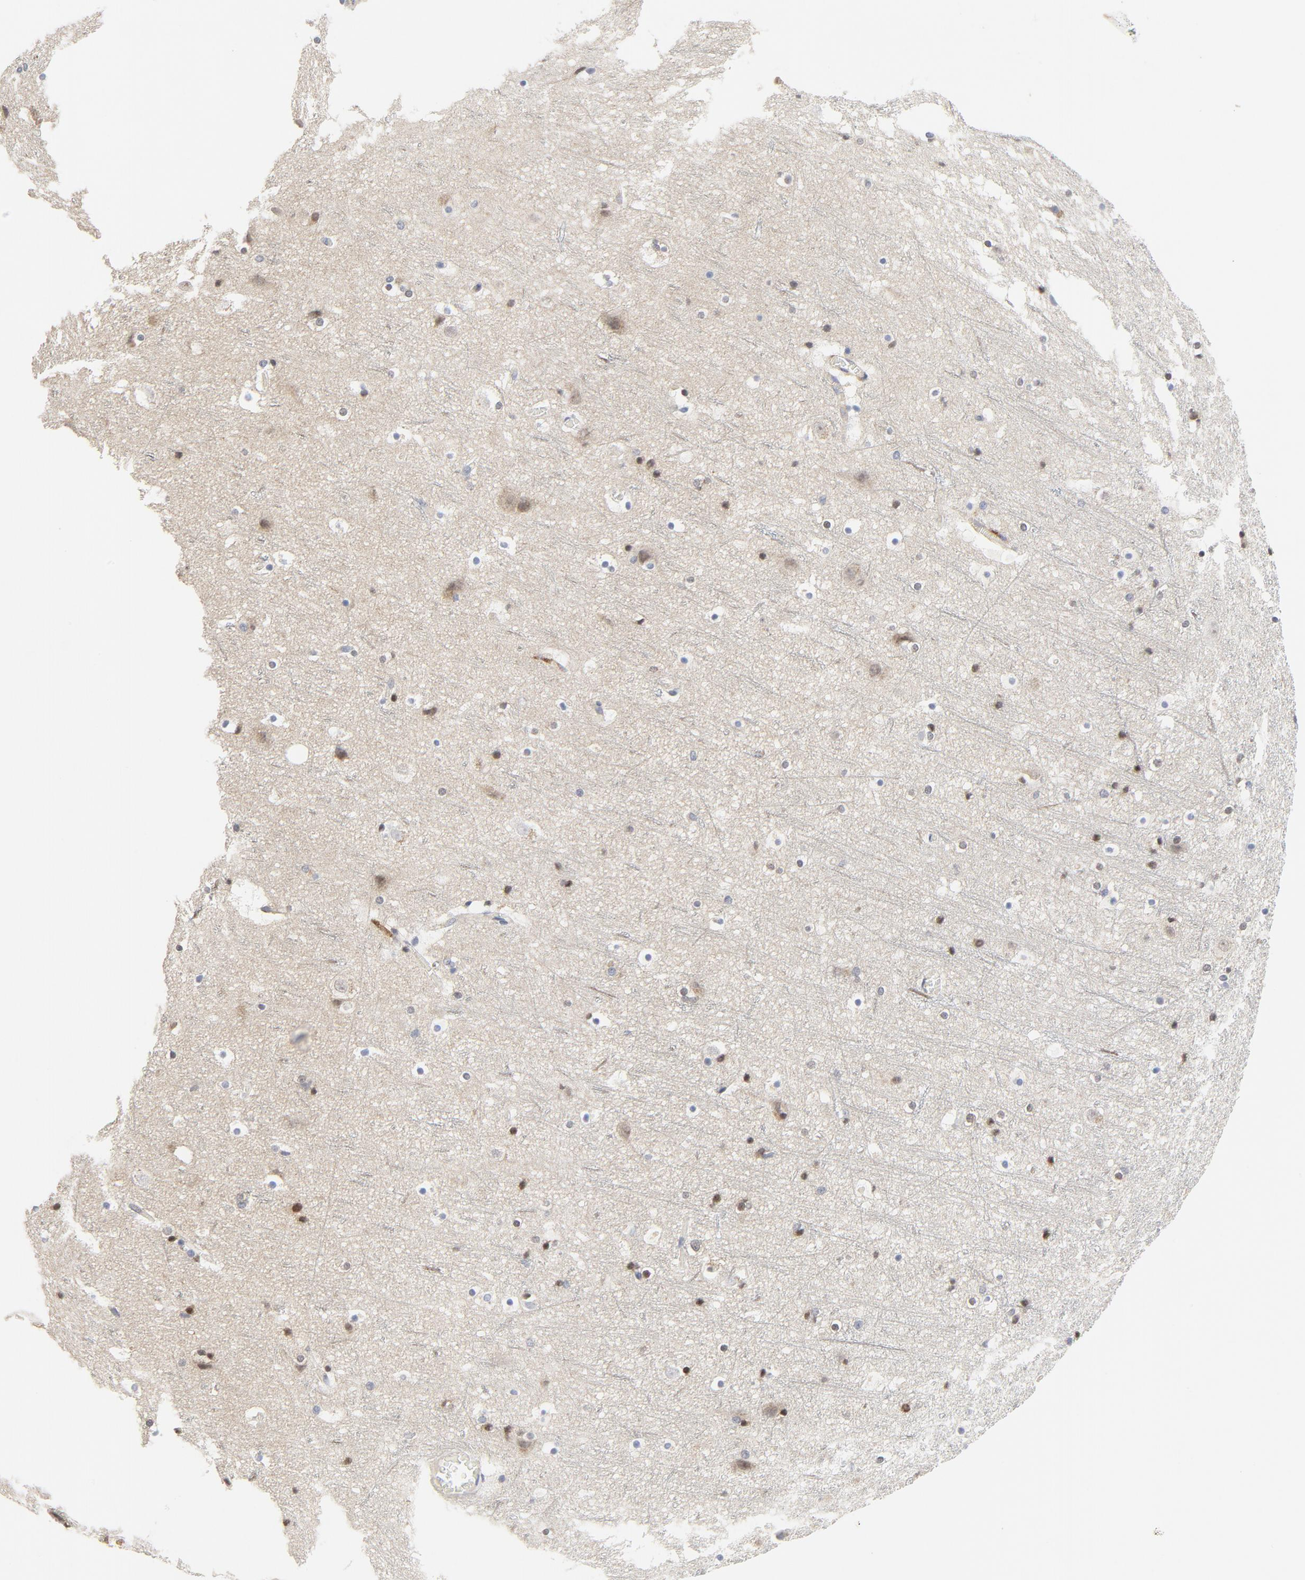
{"staining": {"intensity": "negative", "quantity": "none", "location": "none"}, "tissue": "cerebral cortex", "cell_type": "Endothelial cells", "image_type": "normal", "snomed": [{"axis": "morphology", "description": "Normal tissue, NOS"}, {"axis": "topography", "description": "Cerebral cortex"}], "caption": "Immunohistochemical staining of normal human cerebral cortex demonstrates no significant expression in endothelial cells. (Immunohistochemistry (ihc), brightfield microscopy, high magnification).", "gene": "MAP2K7", "patient": {"sex": "male", "age": 45}}